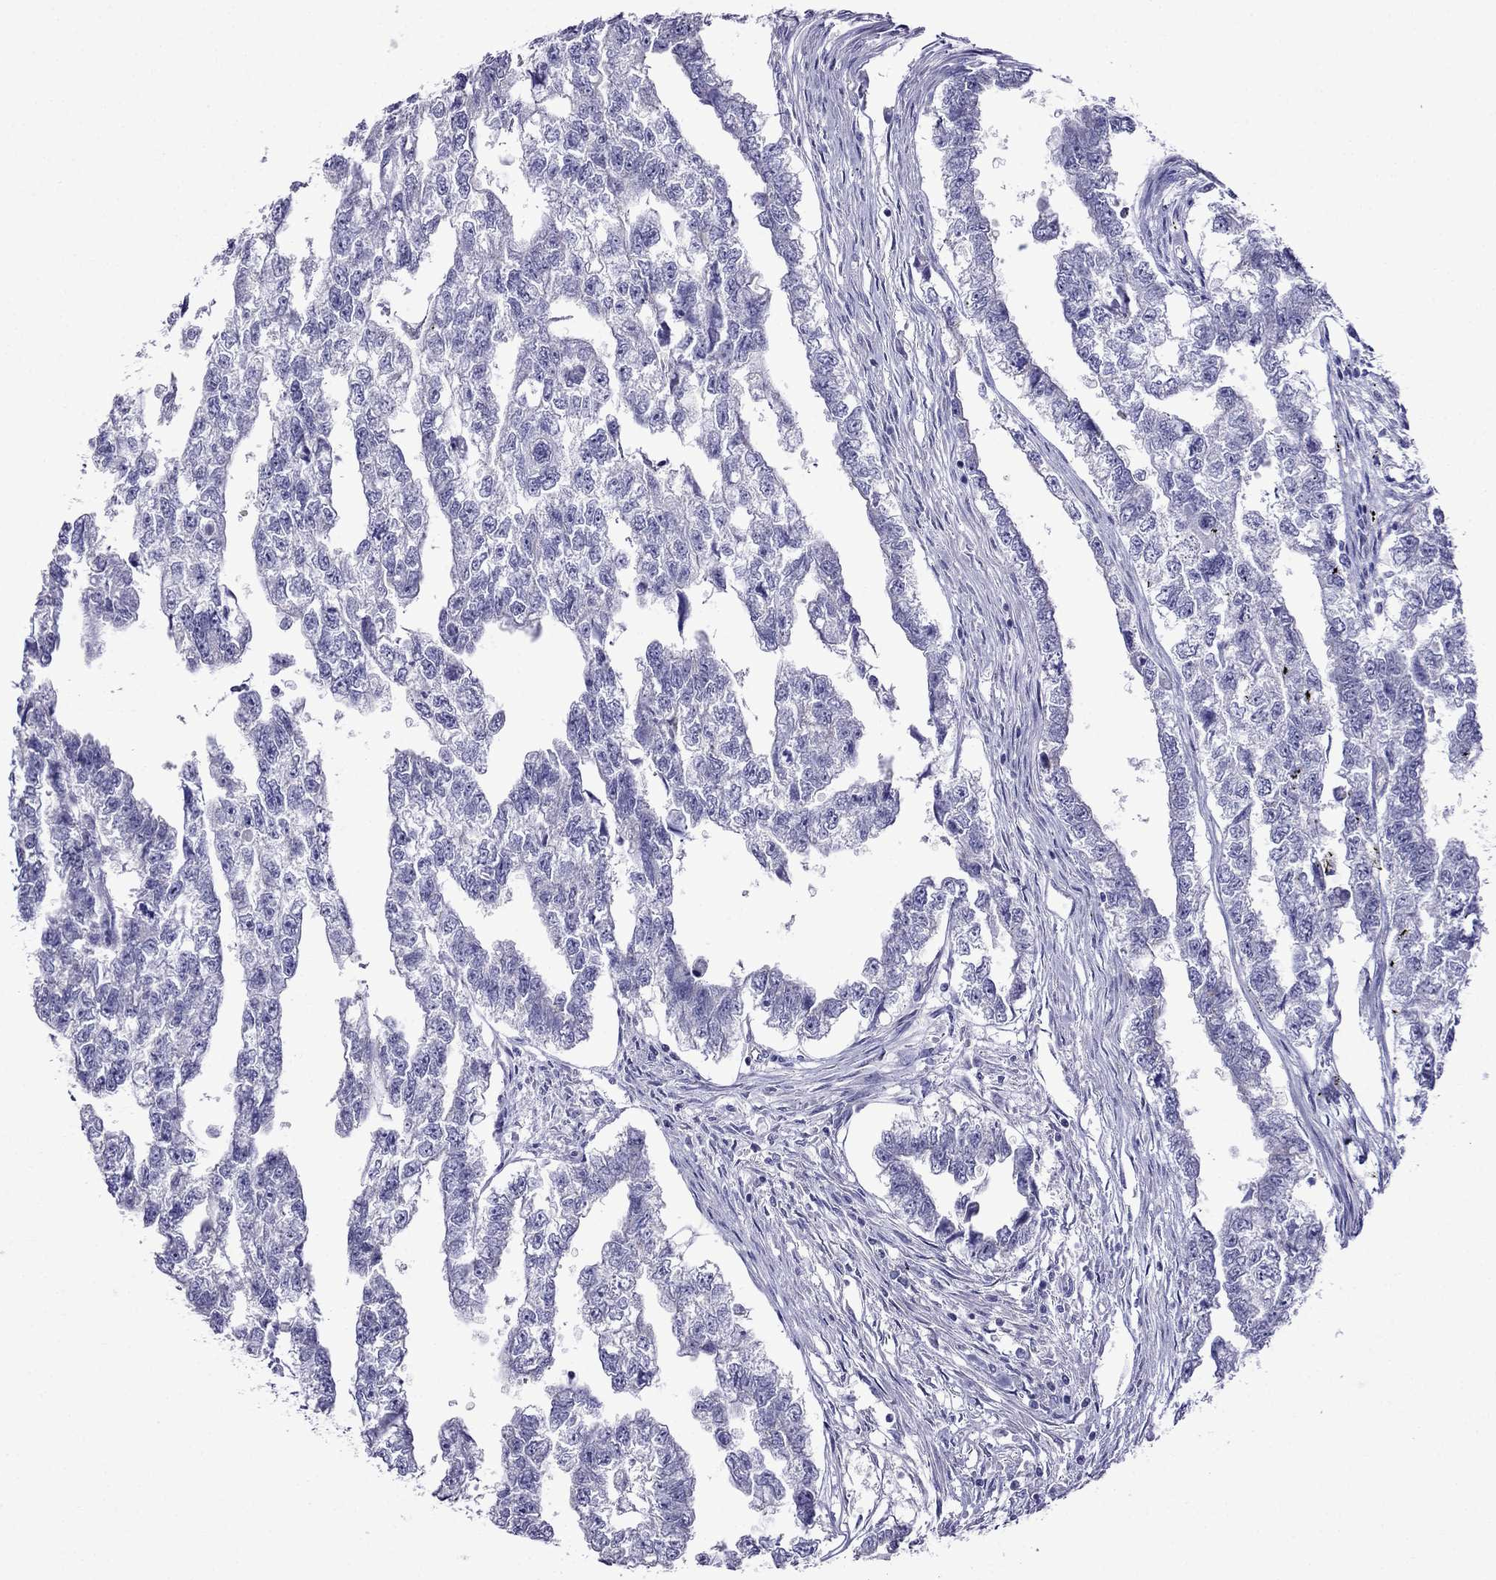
{"staining": {"intensity": "negative", "quantity": "none", "location": "none"}, "tissue": "testis cancer", "cell_type": "Tumor cells", "image_type": "cancer", "snomed": [{"axis": "morphology", "description": "Carcinoma, Embryonal, NOS"}, {"axis": "morphology", "description": "Teratoma, malignant, NOS"}, {"axis": "topography", "description": "Testis"}], "caption": "IHC micrograph of human testis cancer (malignant teratoma) stained for a protein (brown), which shows no positivity in tumor cells.", "gene": "TDRD1", "patient": {"sex": "male", "age": 44}}